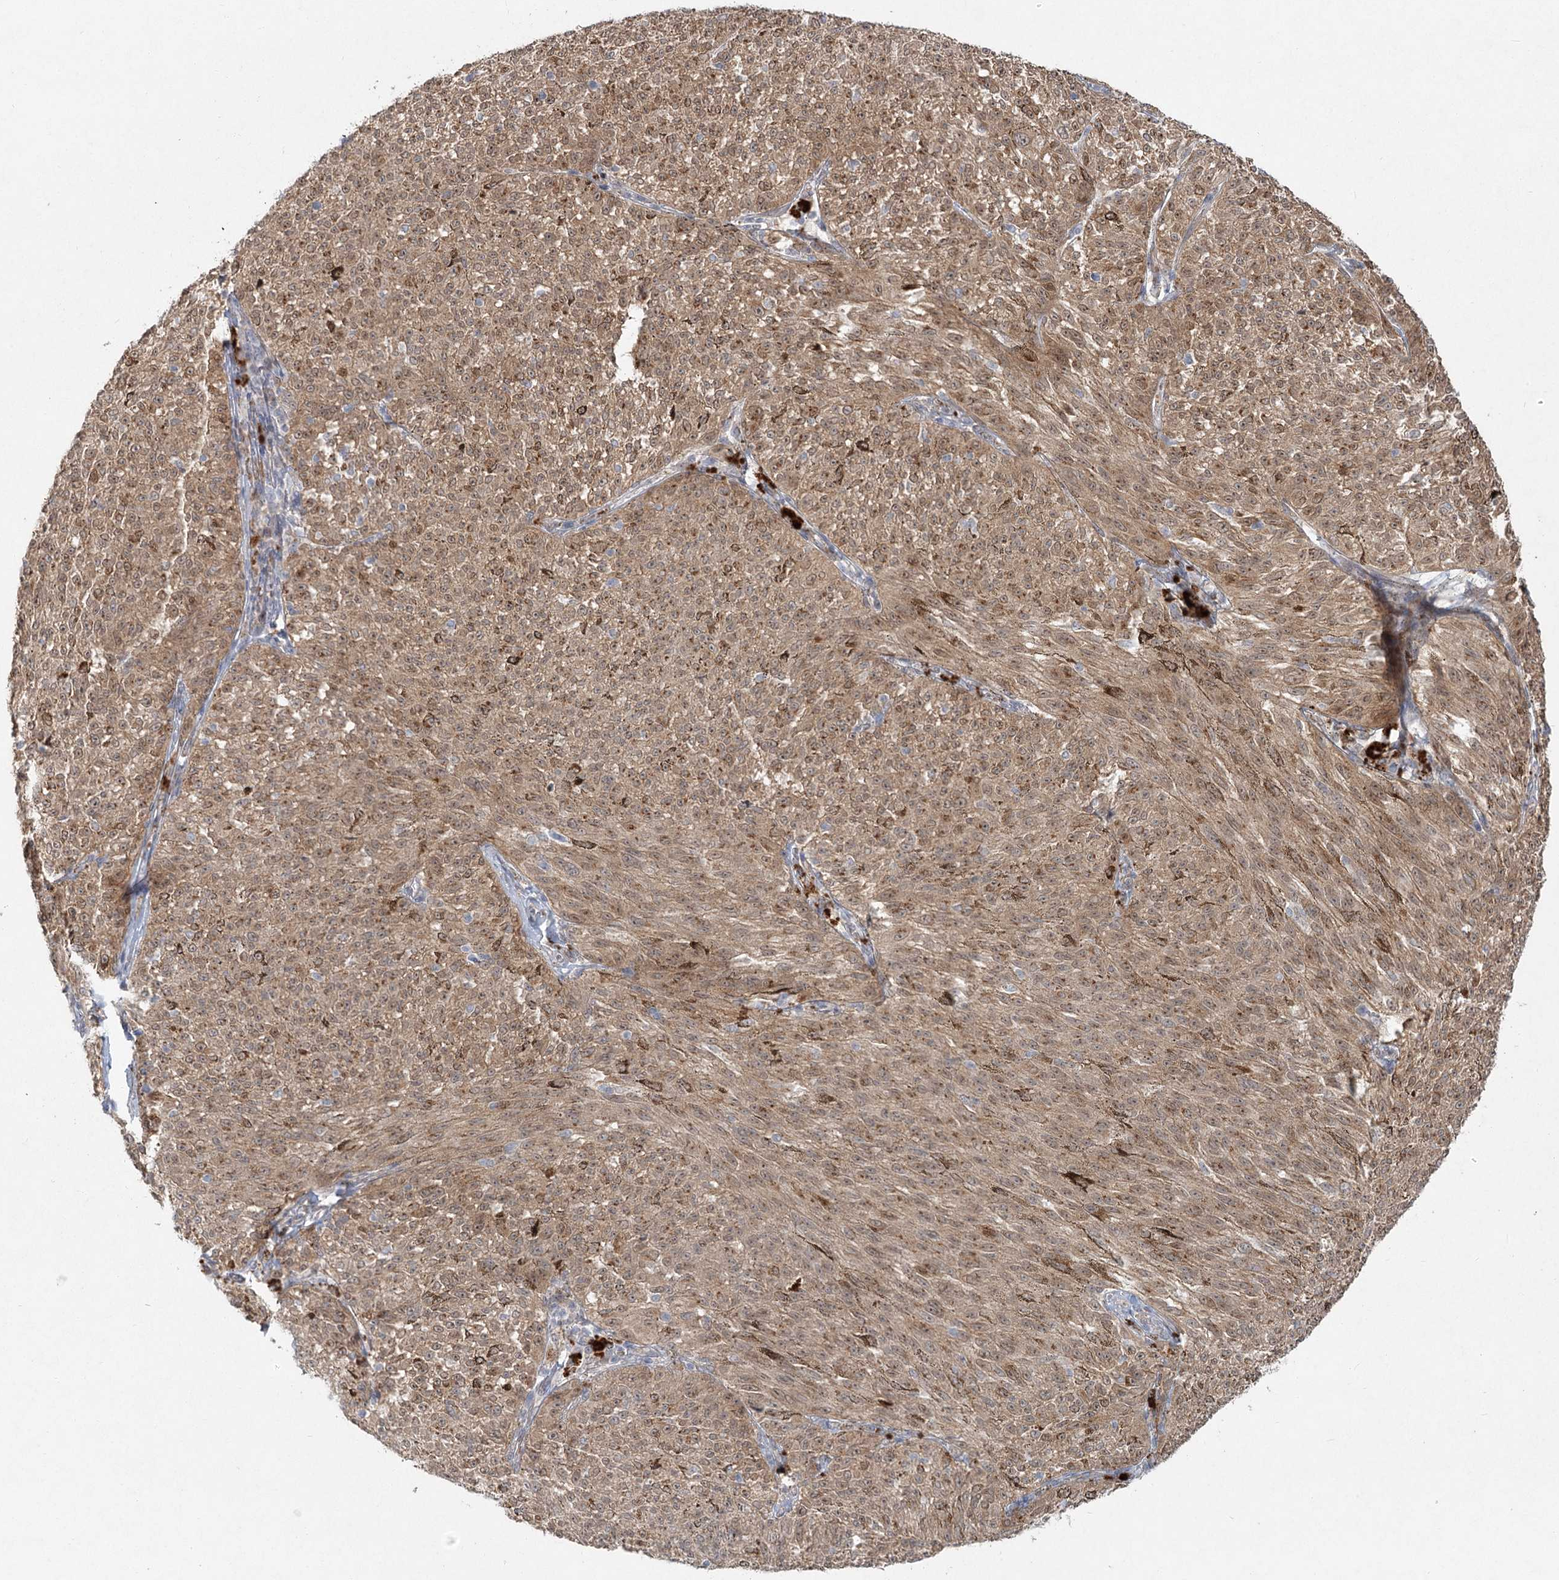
{"staining": {"intensity": "weak", "quantity": "25%-75%", "location": "cytoplasmic/membranous"}, "tissue": "melanoma", "cell_type": "Tumor cells", "image_type": "cancer", "snomed": [{"axis": "morphology", "description": "Malignant melanoma, NOS"}, {"axis": "topography", "description": "Skin"}], "caption": "Melanoma tissue exhibits weak cytoplasmic/membranous expression in about 25%-75% of tumor cells, visualized by immunohistochemistry. The staining was performed using DAB, with brown indicating positive protein expression. Nuclei are stained blue with hematoxylin.", "gene": "LRP2BP", "patient": {"sex": "female", "age": 72}}